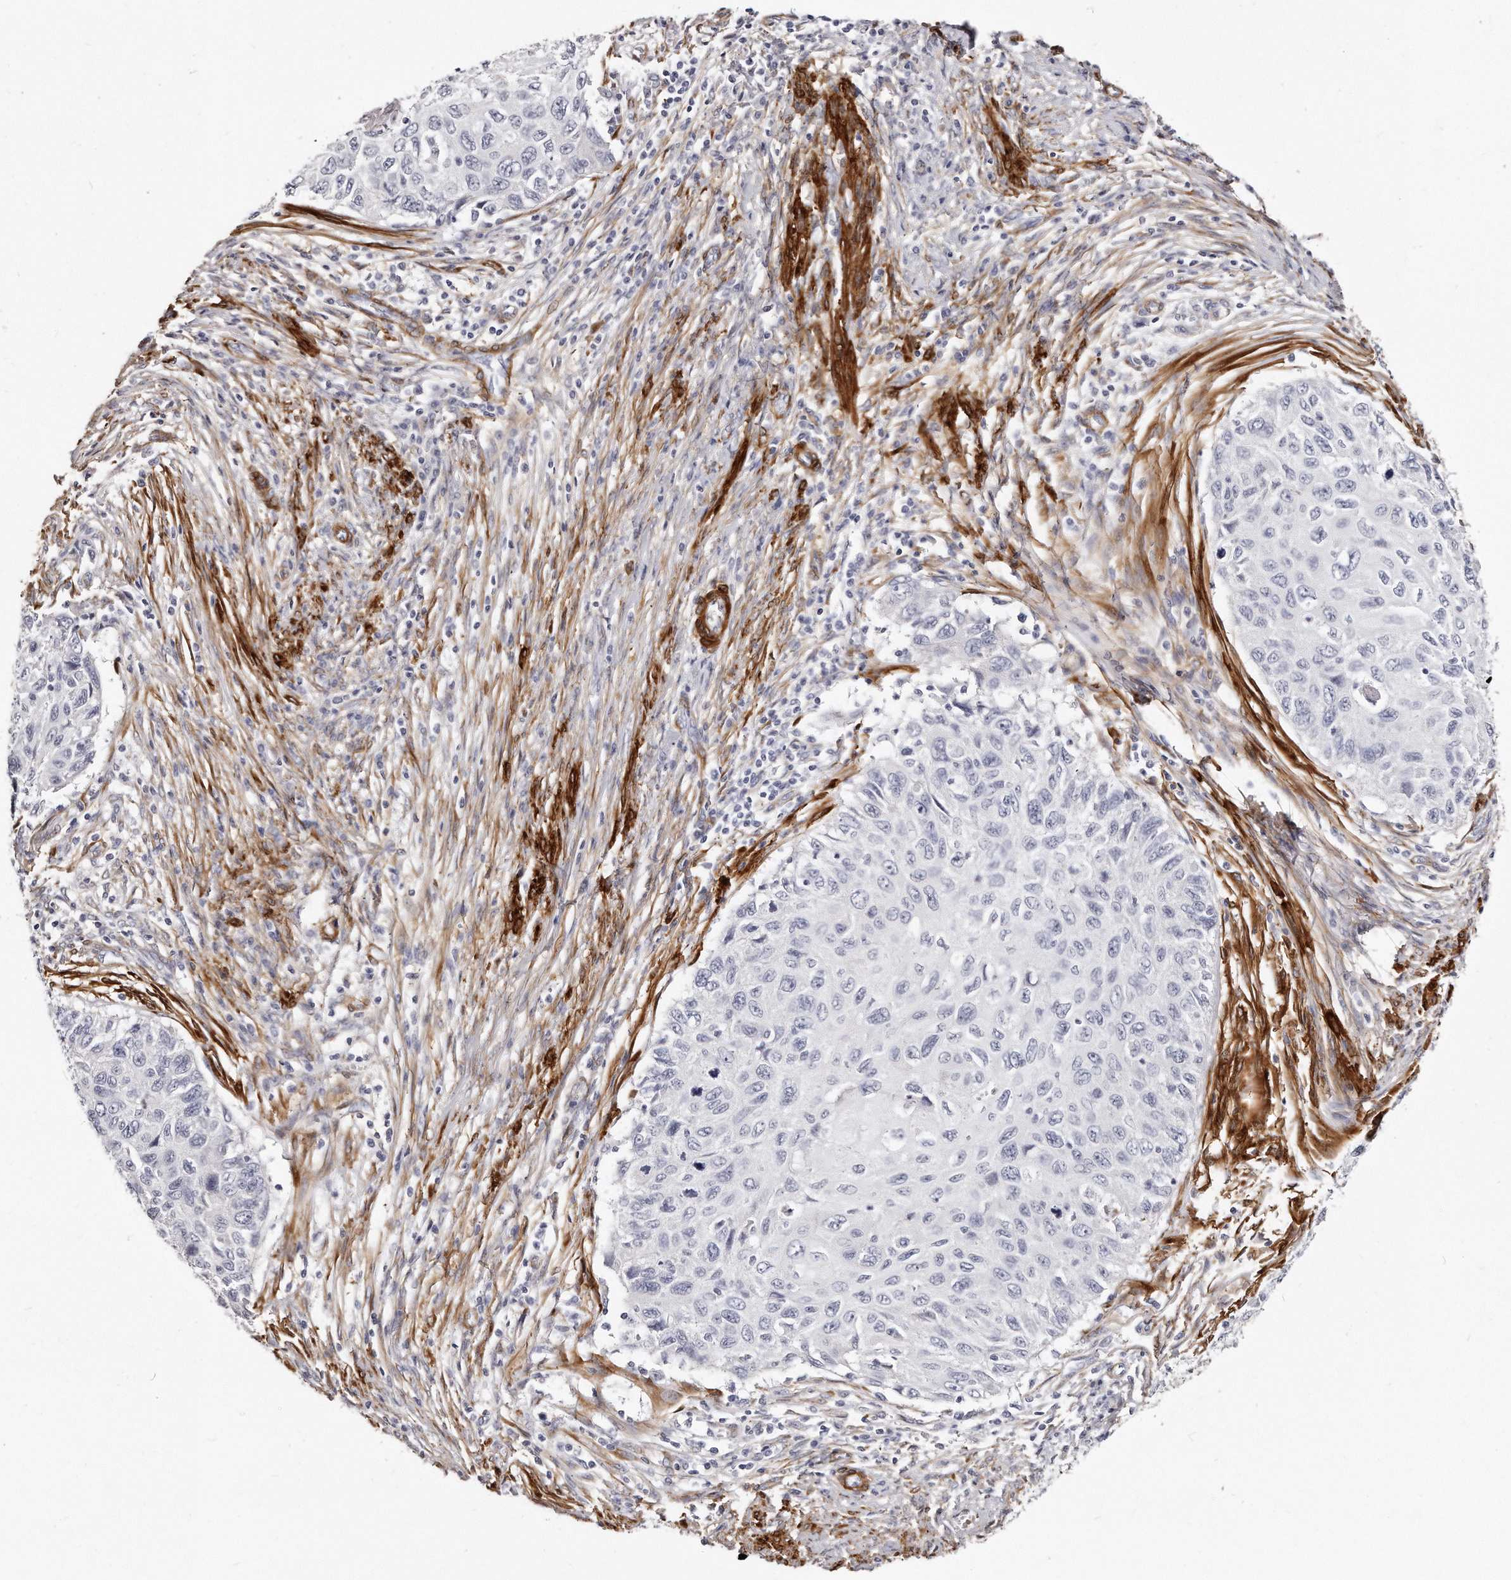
{"staining": {"intensity": "negative", "quantity": "none", "location": "none"}, "tissue": "cervical cancer", "cell_type": "Tumor cells", "image_type": "cancer", "snomed": [{"axis": "morphology", "description": "Squamous cell carcinoma, NOS"}, {"axis": "topography", "description": "Cervix"}], "caption": "Immunohistochemistry of human squamous cell carcinoma (cervical) displays no staining in tumor cells.", "gene": "LMOD1", "patient": {"sex": "female", "age": 70}}